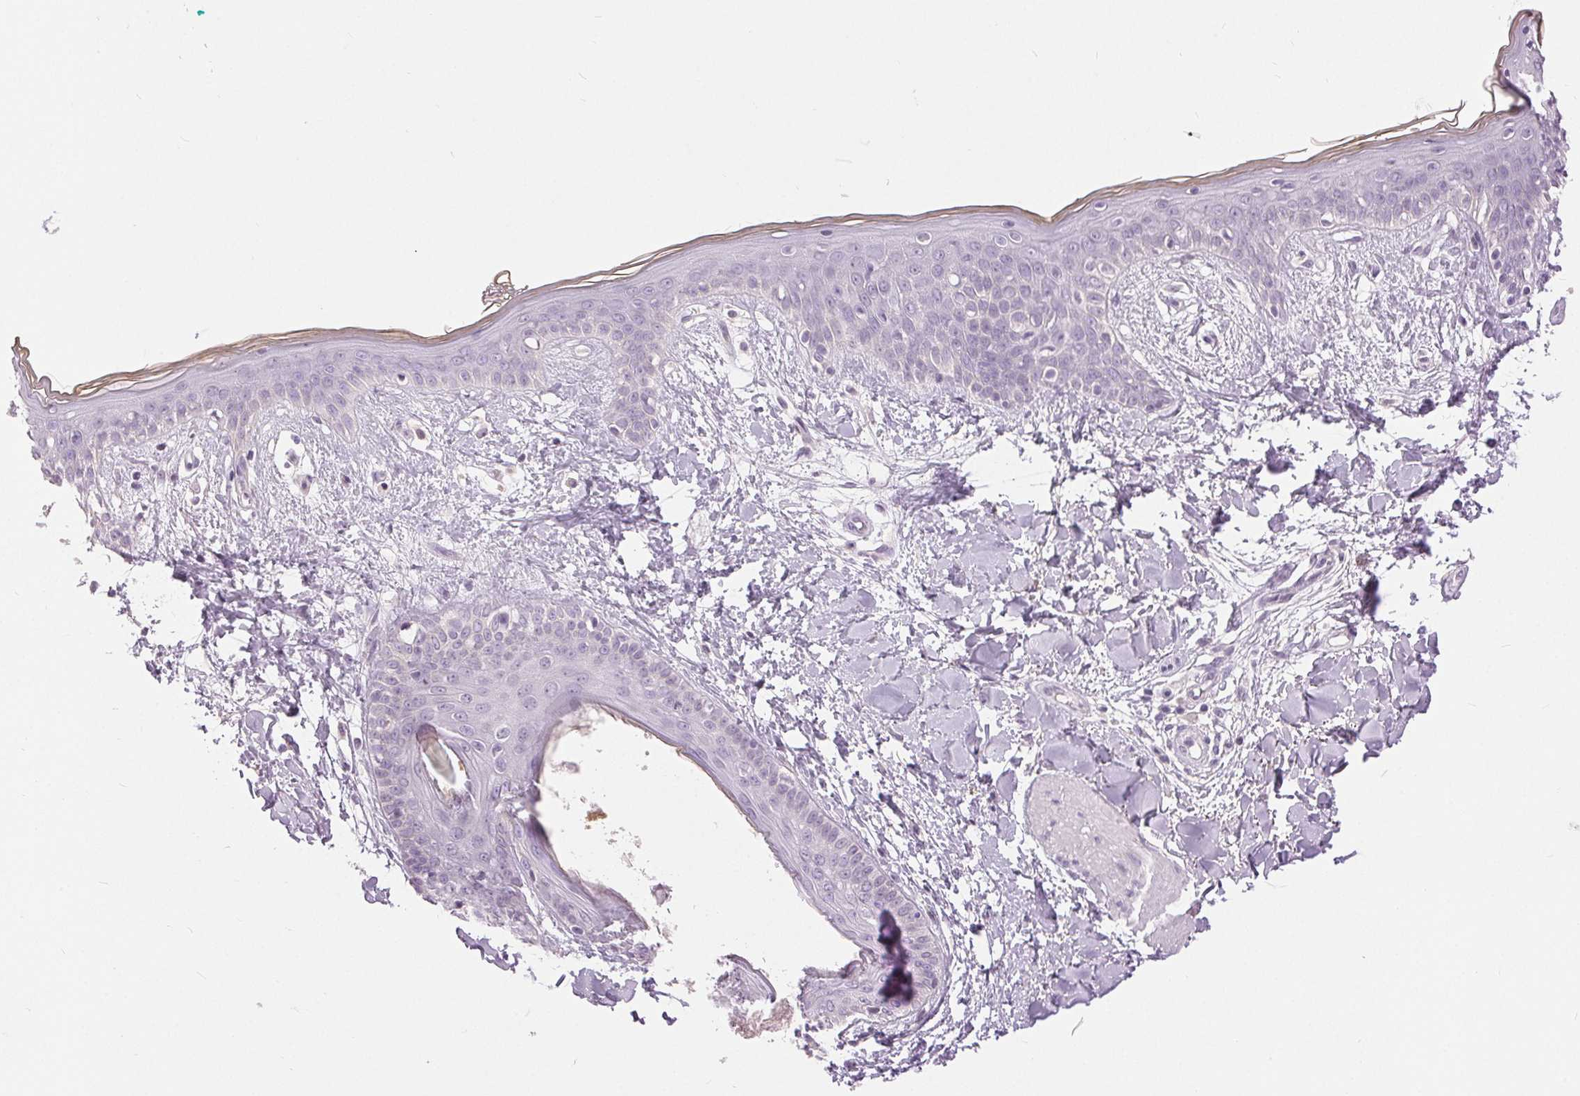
{"staining": {"intensity": "negative", "quantity": "none", "location": "none"}, "tissue": "skin", "cell_type": "Fibroblasts", "image_type": "normal", "snomed": [{"axis": "morphology", "description": "Normal tissue, NOS"}, {"axis": "topography", "description": "Skin"}], "caption": "Fibroblasts show no significant staining in normal skin. (DAB IHC visualized using brightfield microscopy, high magnification).", "gene": "DSG3", "patient": {"sex": "female", "age": 34}}